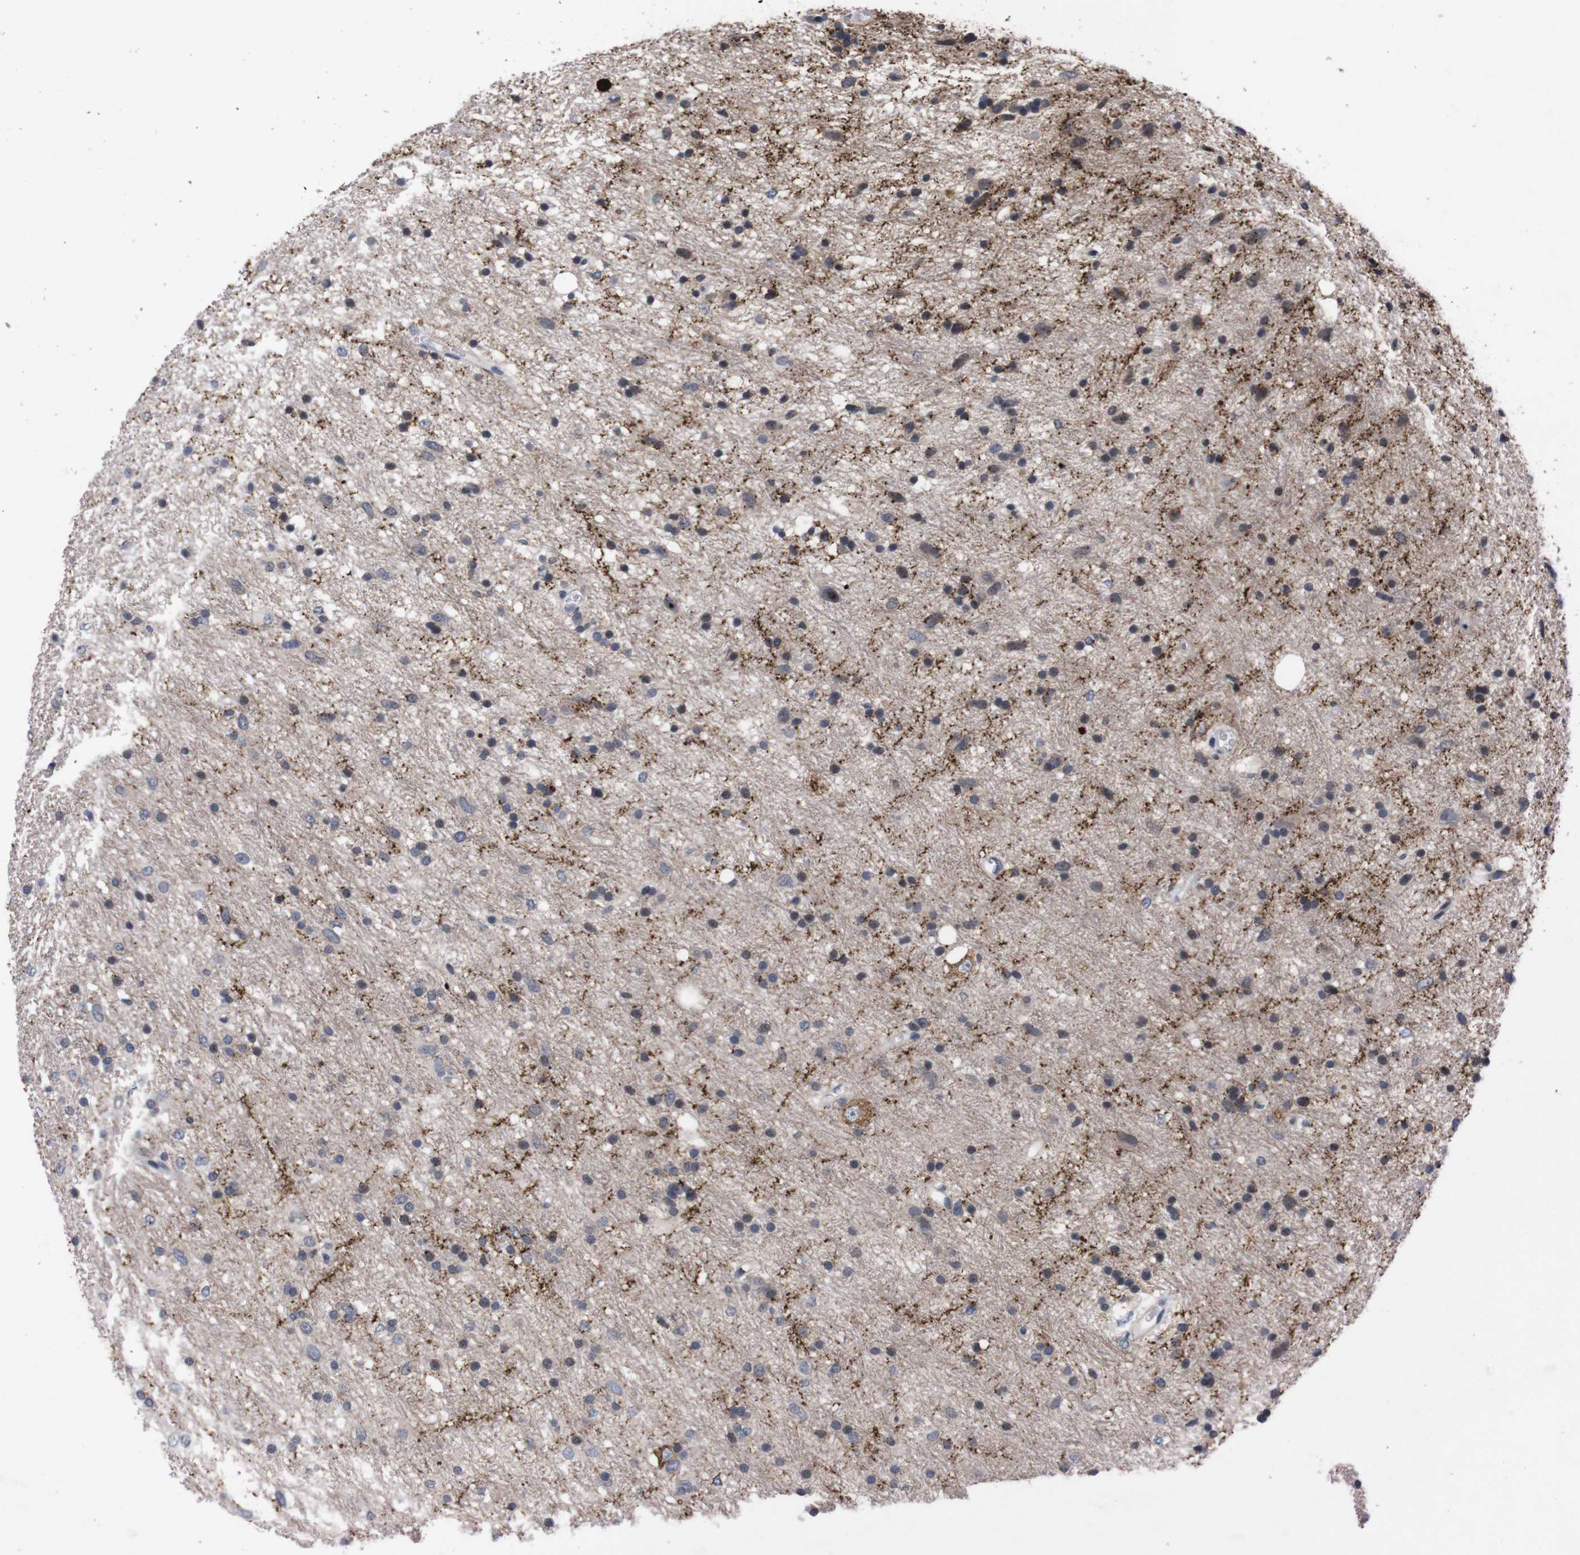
{"staining": {"intensity": "weak", "quantity": "<25%", "location": "cytoplasmic/membranous"}, "tissue": "glioma", "cell_type": "Tumor cells", "image_type": "cancer", "snomed": [{"axis": "morphology", "description": "Glioma, malignant, Low grade"}, {"axis": "topography", "description": "Brain"}], "caption": "The immunohistochemistry micrograph has no significant expression in tumor cells of glioma tissue. The staining is performed using DAB (3,3'-diaminobenzidine) brown chromogen with nuclei counter-stained in using hematoxylin.", "gene": "TNFRSF21", "patient": {"sex": "male", "age": 77}}